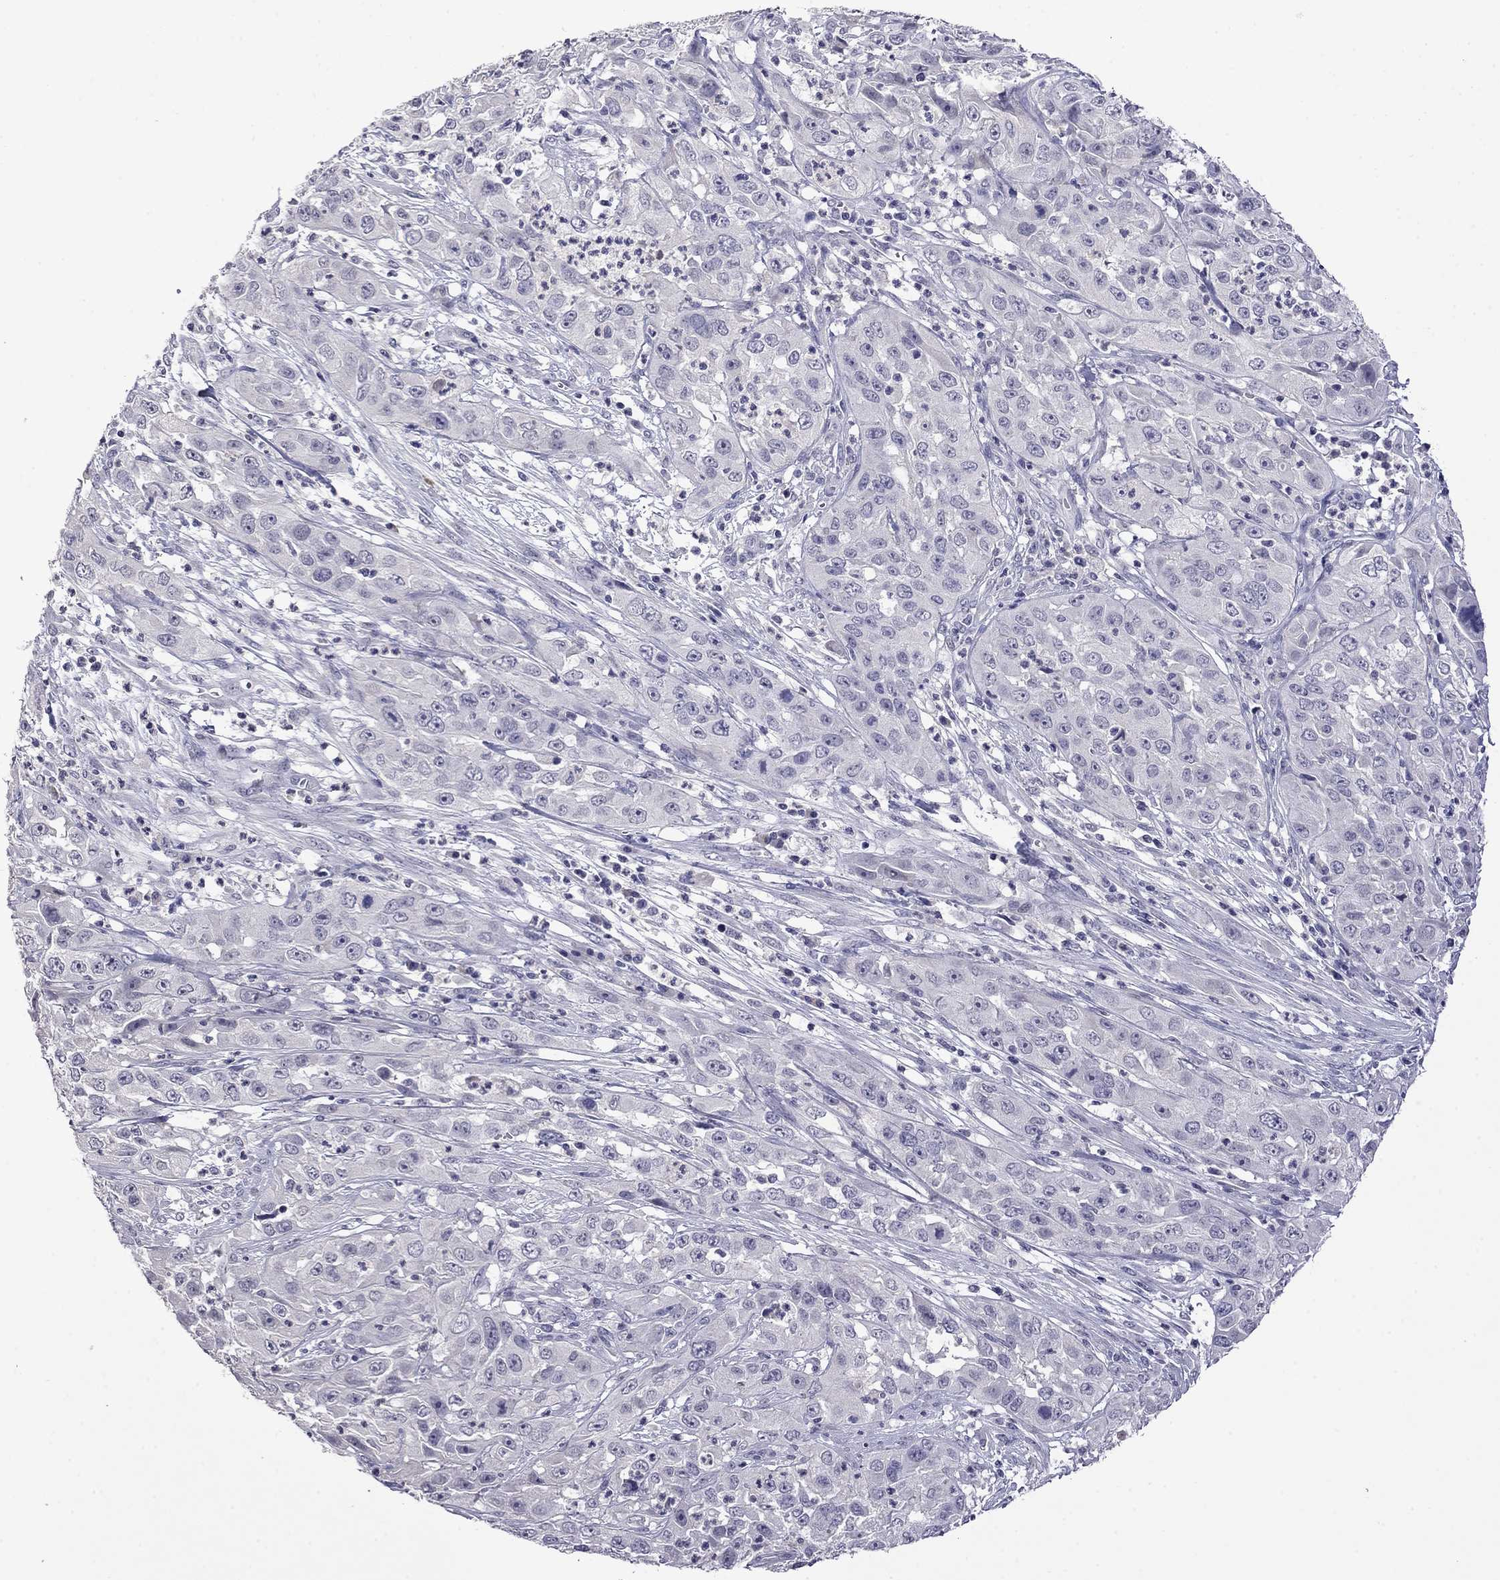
{"staining": {"intensity": "negative", "quantity": "none", "location": "none"}, "tissue": "cervical cancer", "cell_type": "Tumor cells", "image_type": "cancer", "snomed": [{"axis": "morphology", "description": "Squamous cell carcinoma, NOS"}, {"axis": "topography", "description": "Cervix"}], "caption": "Tumor cells are negative for brown protein staining in cervical cancer (squamous cell carcinoma).", "gene": "STAR", "patient": {"sex": "female", "age": 32}}